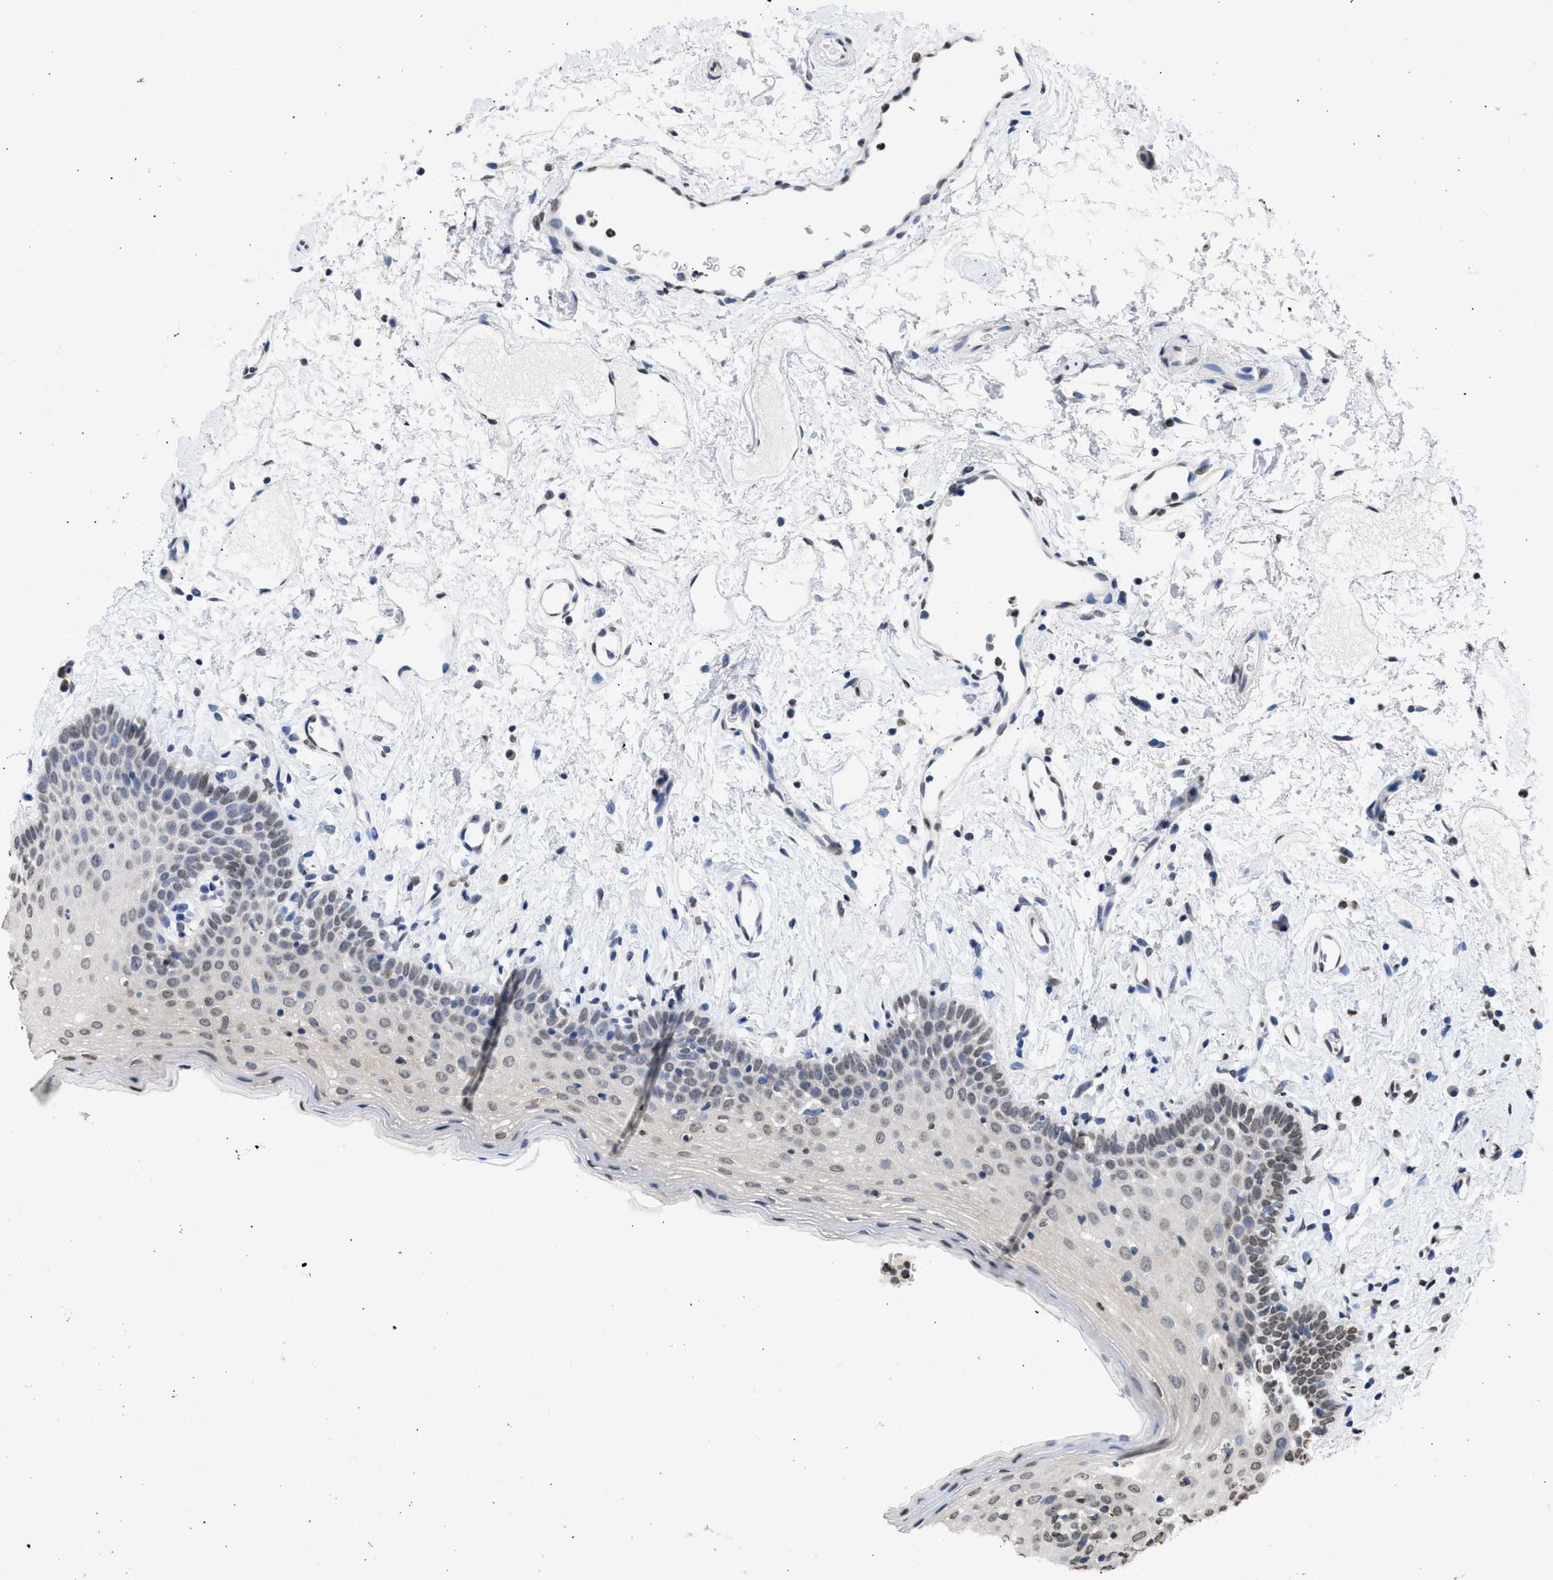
{"staining": {"intensity": "weak", "quantity": "25%-75%", "location": "nuclear"}, "tissue": "oral mucosa", "cell_type": "Squamous epithelial cells", "image_type": "normal", "snomed": [{"axis": "morphology", "description": "Normal tissue, NOS"}, {"axis": "topography", "description": "Oral tissue"}], "caption": "Benign oral mucosa displays weak nuclear positivity in about 25%-75% of squamous epithelial cells The staining is performed using DAB brown chromogen to label protein expression. The nuclei are counter-stained blue using hematoxylin..", "gene": "NUP35", "patient": {"sex": "male", "age": 66}}